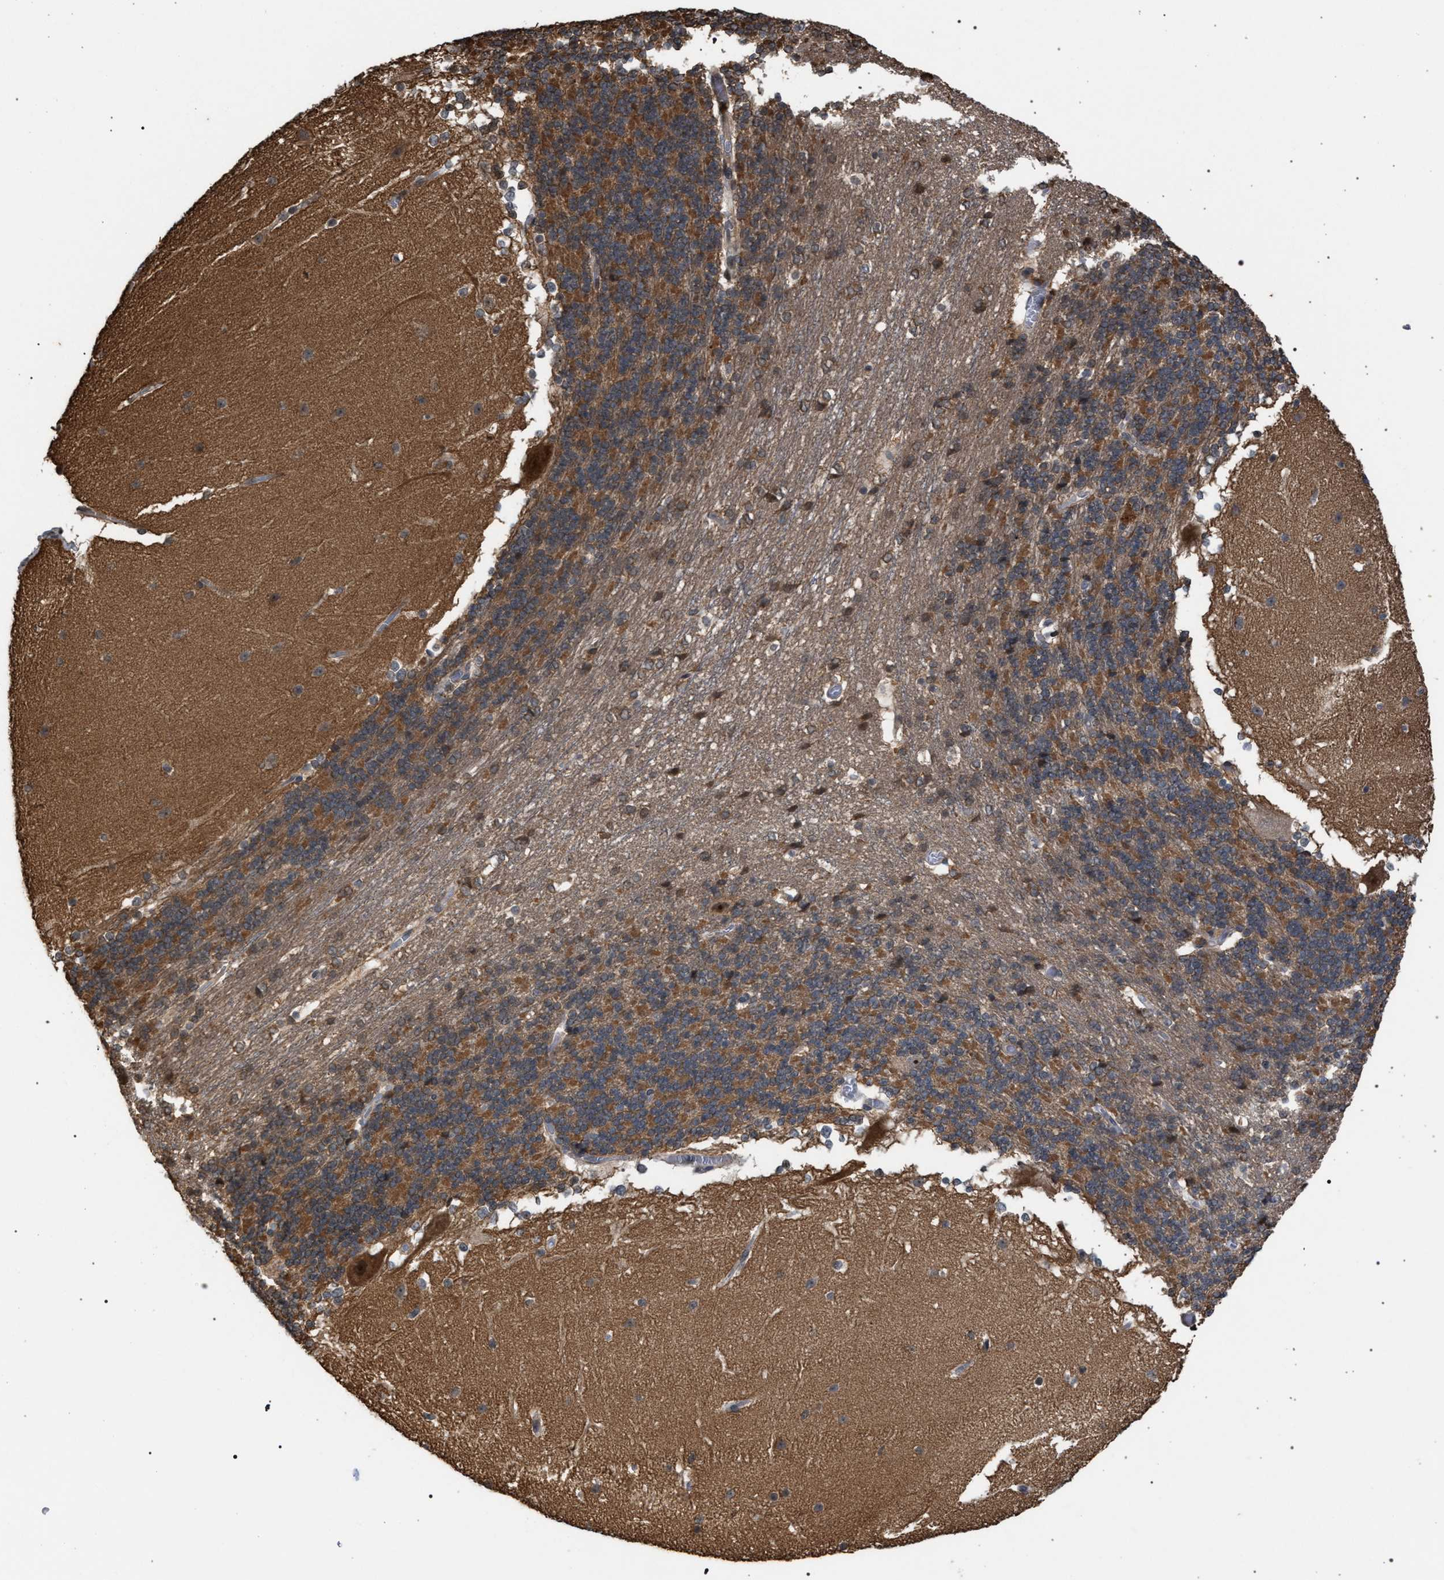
{"staining": {"intensity": "moderate", "quantity": ">75%", "location": "cytoplasmic/membranous"}, "tissue": "cerebellum", "cell_type": "Cells in granular layer", "image_type": "normal", "snomed": [{"axis": "morphology", "description": "Normal tissue, NOS"}, {"axis": "topography", "description": "Cerebellum"}], "caption": "This micrograph demonstrates IHC staining of normal cerebellum, with medium moderate cytoplasmic/membranous staining in approximately >75% of cells in granular layer.", "gene": "IRAK4", "patient": {"sex": "female", "age": 19}}